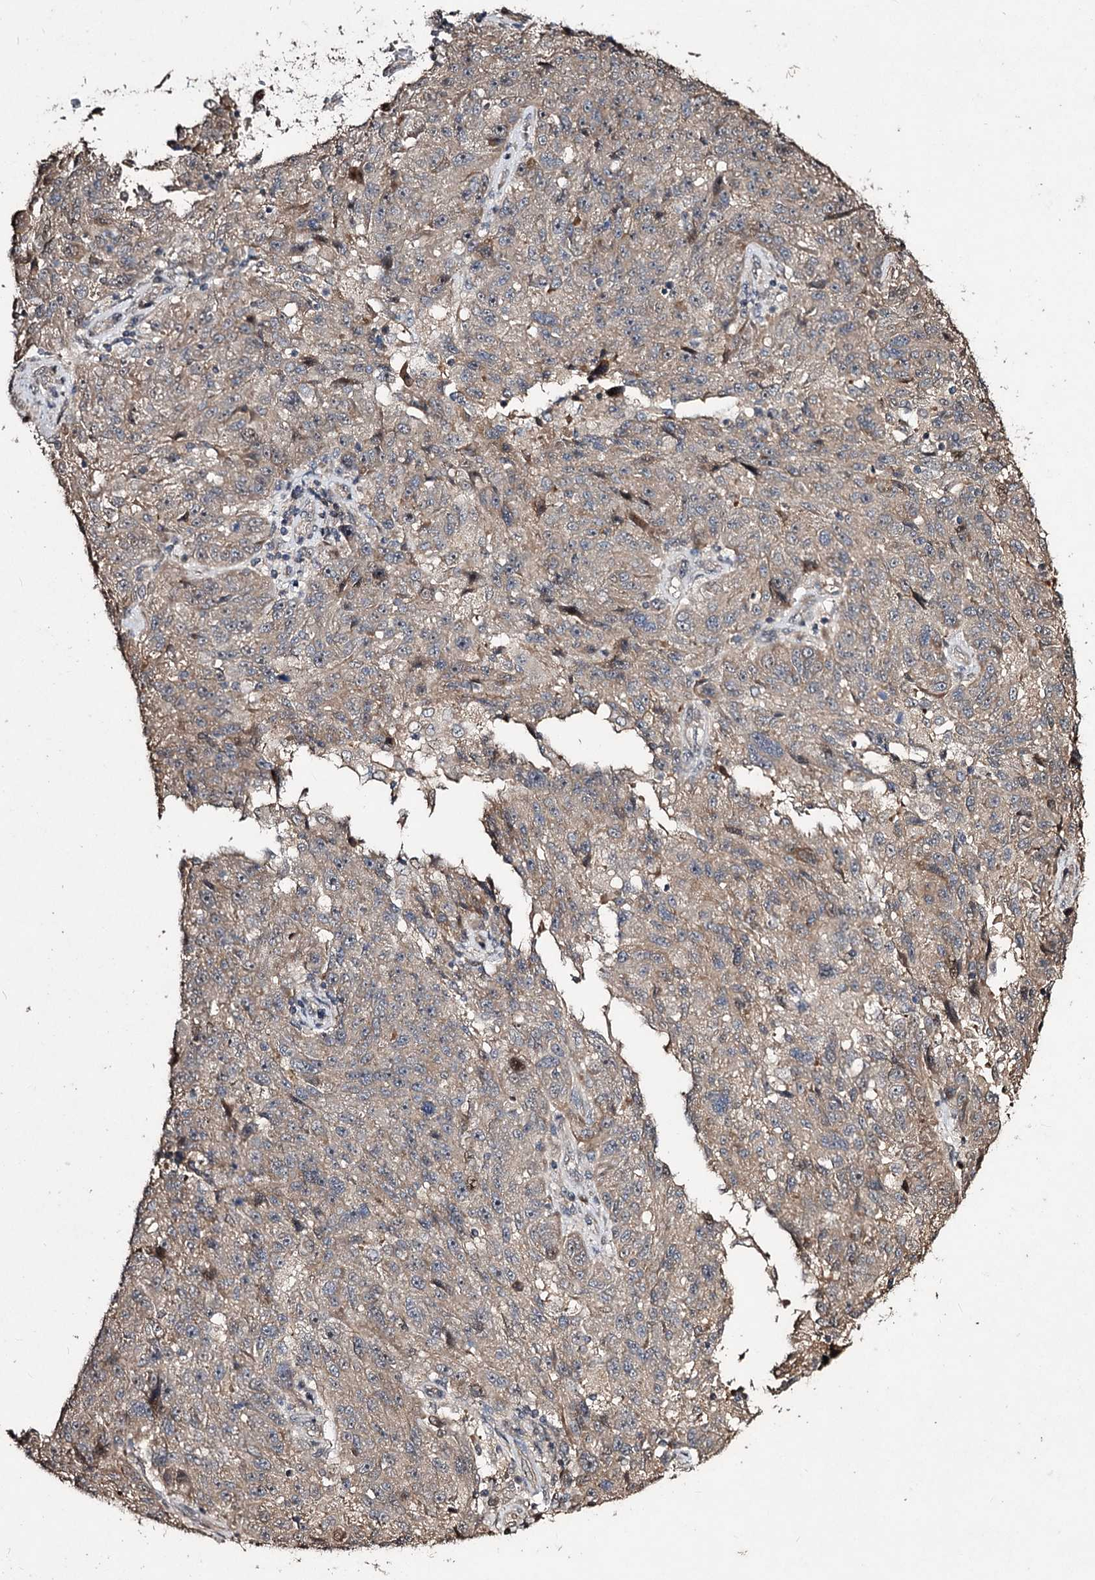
{"staining": {"intensity": "weak", "quantity": ">75%", "location": "cytoplasmic/membranous"}, "tissue": "melanoma", "cell_type": "Tumor cells", "image_type": "cancer", "snomed": [{"axis": "morphology", "description": "Malignant melanoma, NOS"}, {"axis": "topography", "description": "Skin"}], "caption": "A brown stain shows weak cytoplasmic/membranous positivity of a protein in human melanoma tumor cells. Using DAB (brown) and hematoxylin (blue) stains, captured at high magnification using brightfield microscopy.", "gene": "CPNE8", "patient": {"sex": "male", "age": 53}}